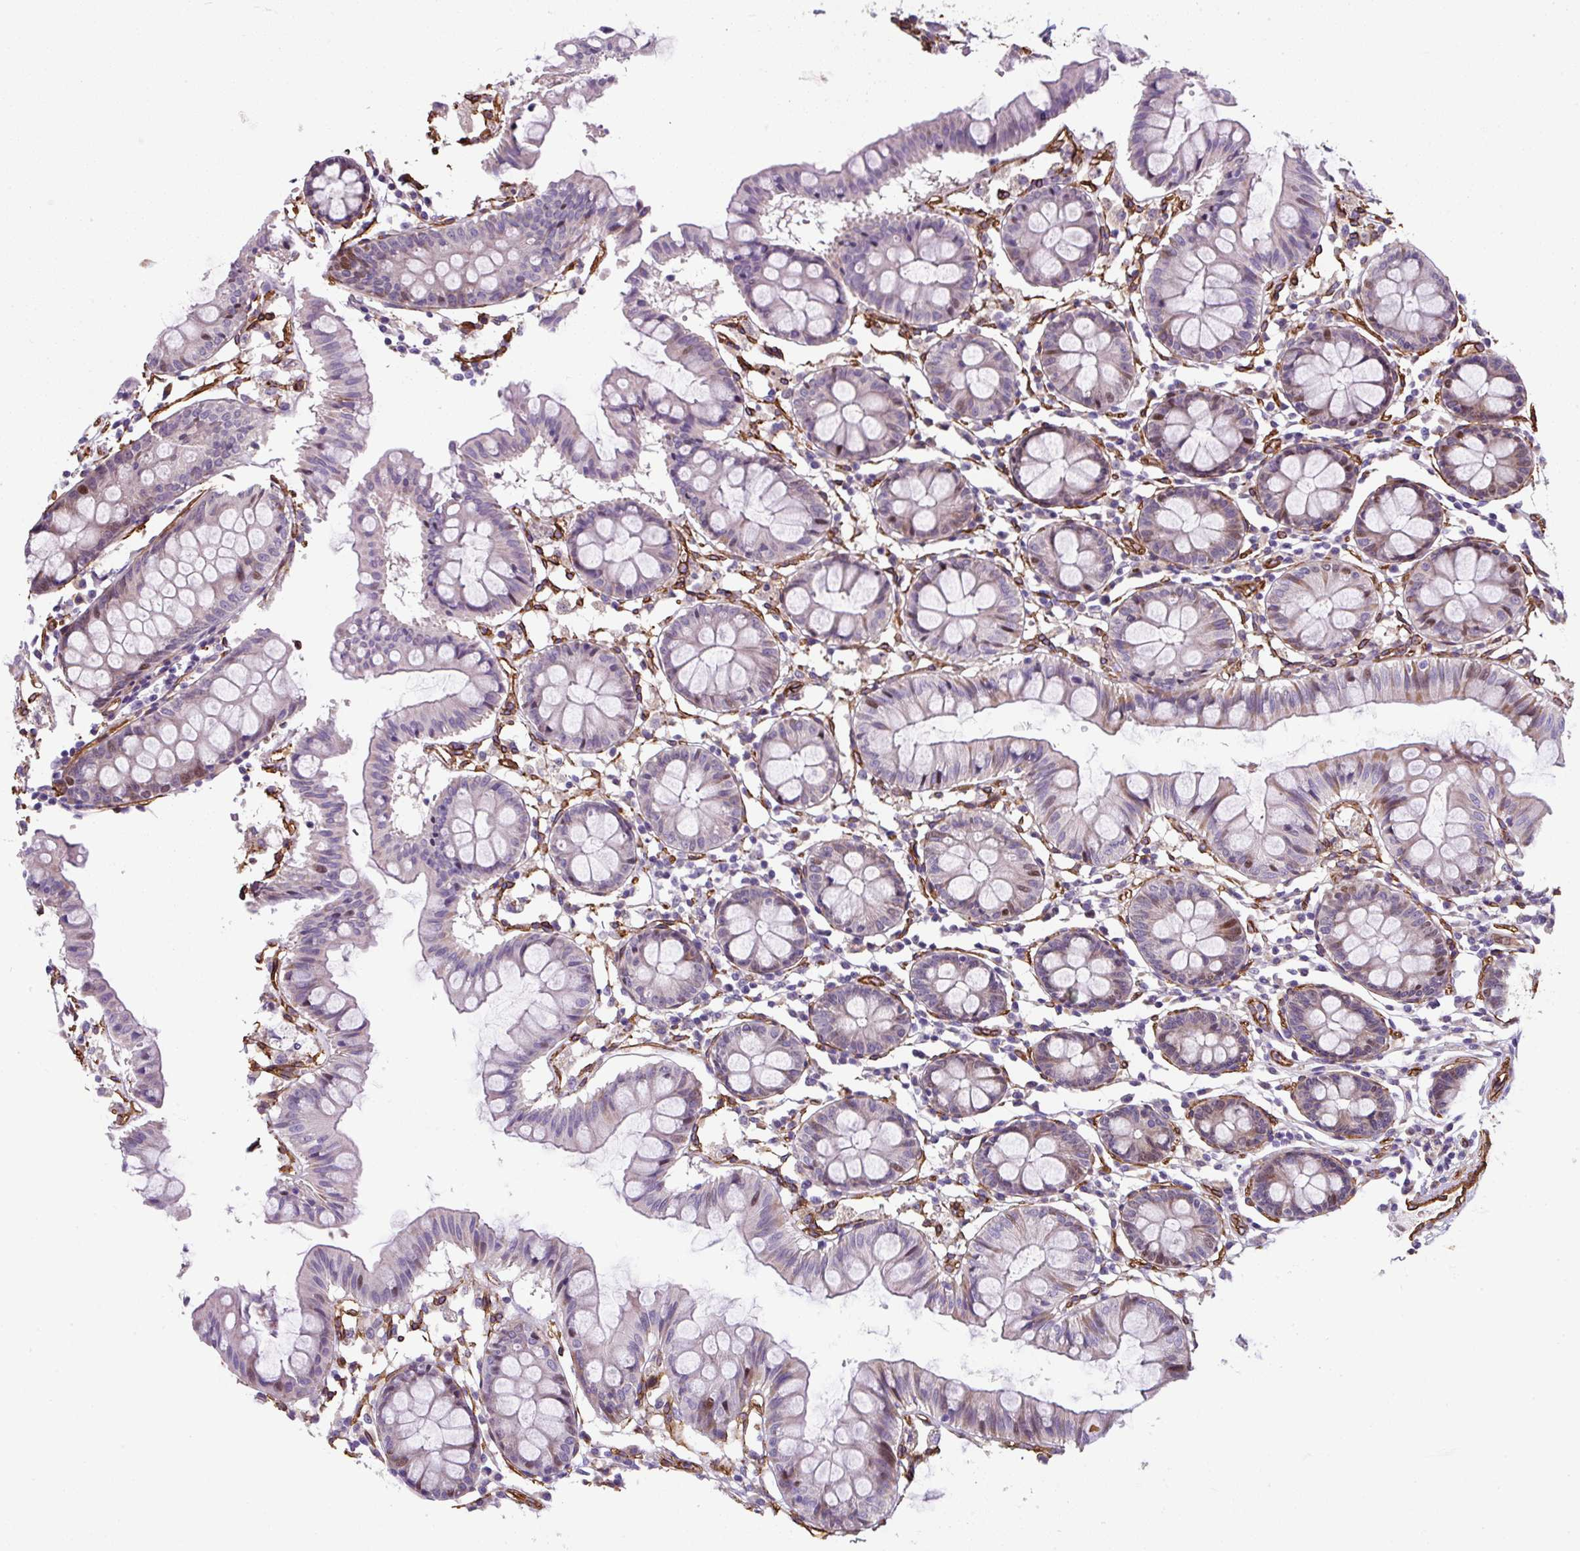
{"staining": {"intensity": "strong", "quantity": ">75%", "location": "cytoplasmic/membranous"}, "tissue": "colon", "cell_type": "Endothelial cells", "image_type": "normal", "snomed": [{"axis": "morphology", "description": "Normal tissue, NOS"}, {"axis": "topography", "description": "Colon"}], "caption": "Immunohistochemical staining of unremarkable human colon demonstrates strong cytoplasmic/membranous protein expression in about >75% of endothelial cells.", "gene": "ANKUB1", "patient": {"sex": "female", "age": 84}}